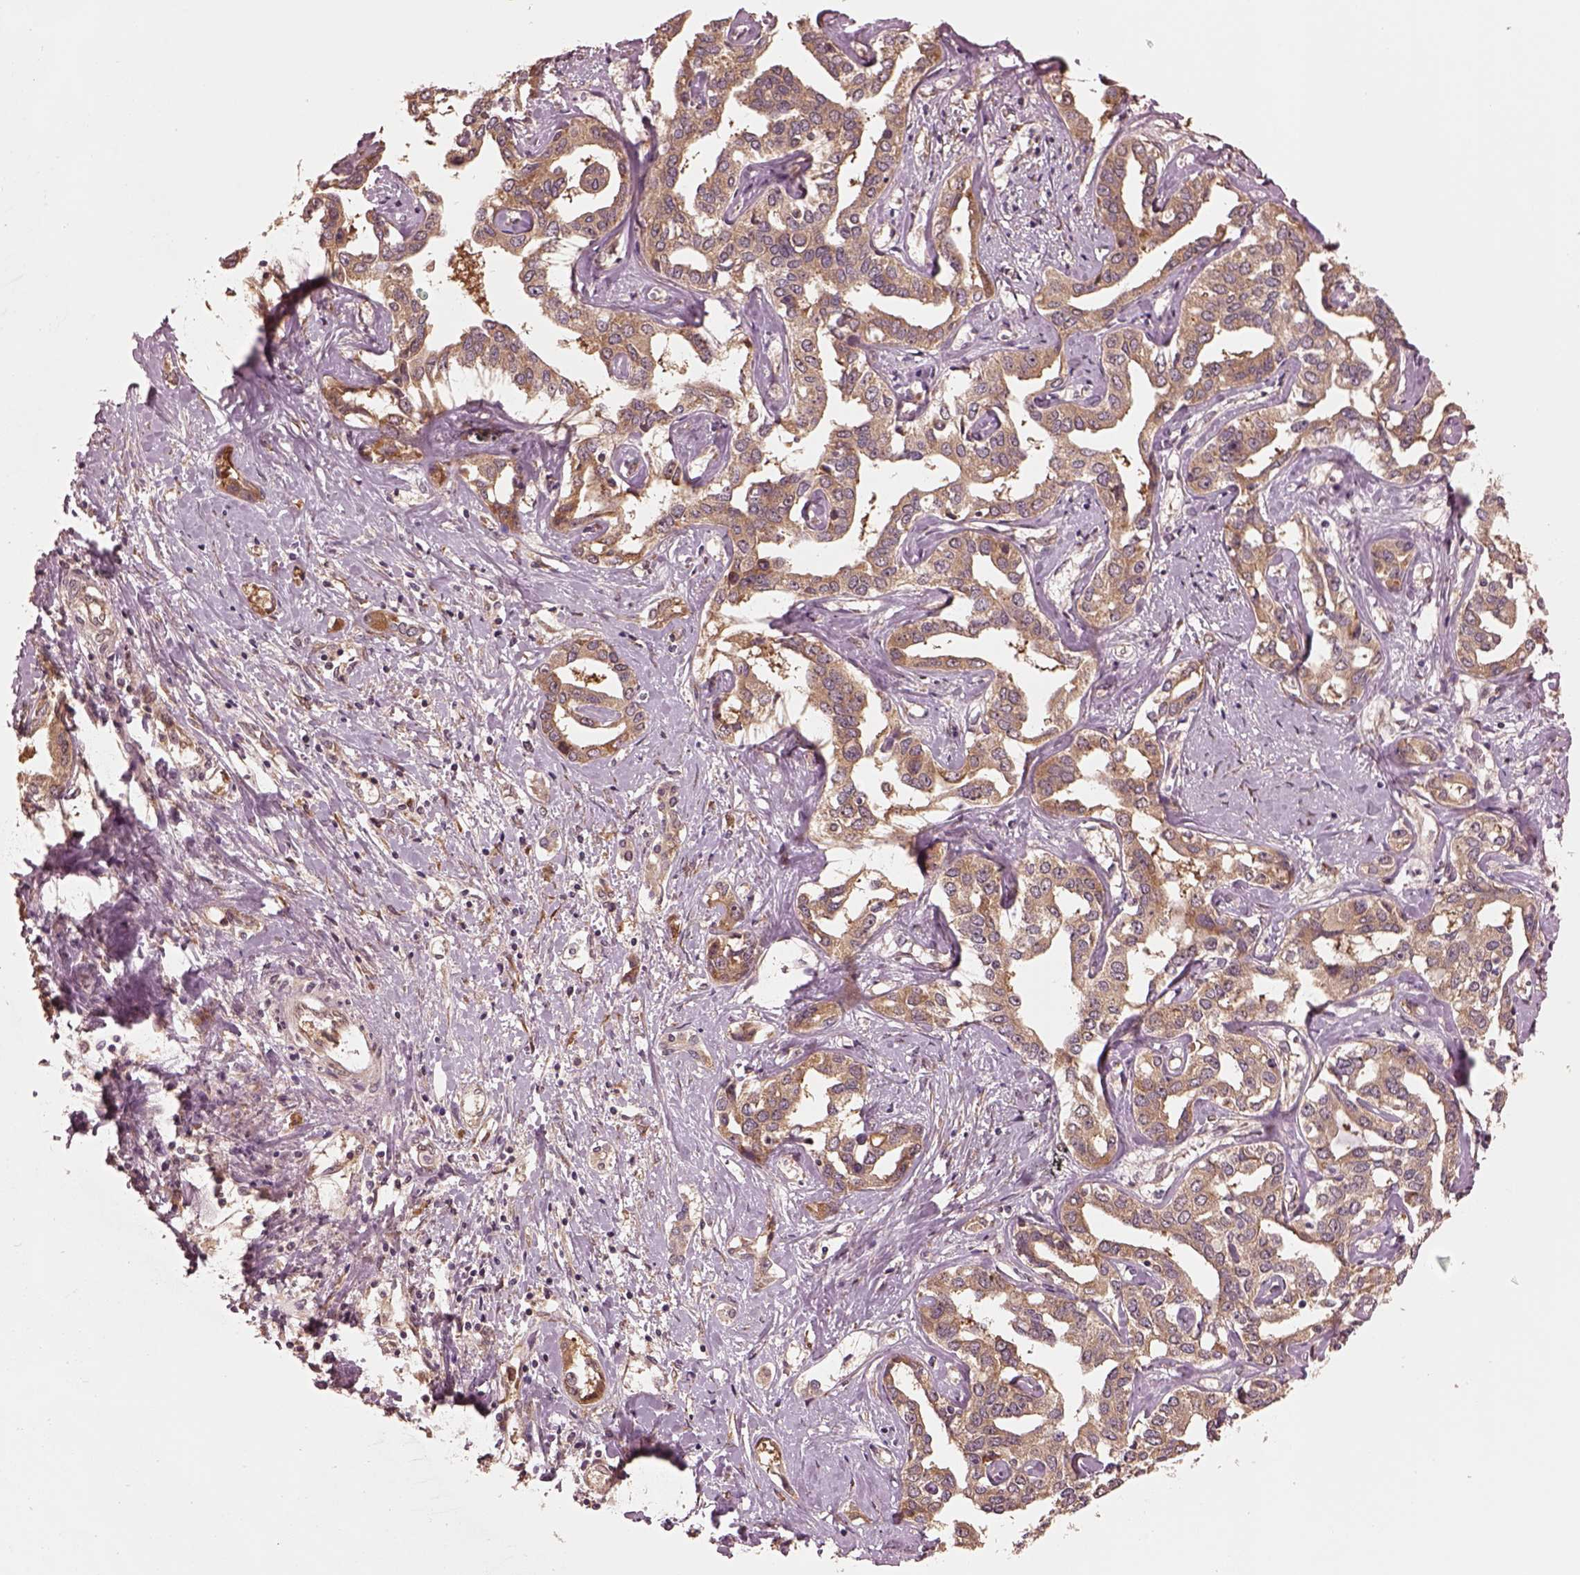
{"staining": {"intensity": "moderate", "quantity": ">75%", "location": "cytoplasmic/membranous"}, "tissue": "liver cancer", "cell_type": "Tumor cells", "image_type": "cancer", "snomed": [{"axis": "morphology", "description": "Cholangiocarcinoma"}, {"axis": "topography", "description": "Liver"}], "caption": "Moderate cytoplasmic/membranous protein positivity is appreciated in about >75% of tumor cells in liver cancer.", "gene": "RPS5", "patient": {"sex": "male", "age": 59}}